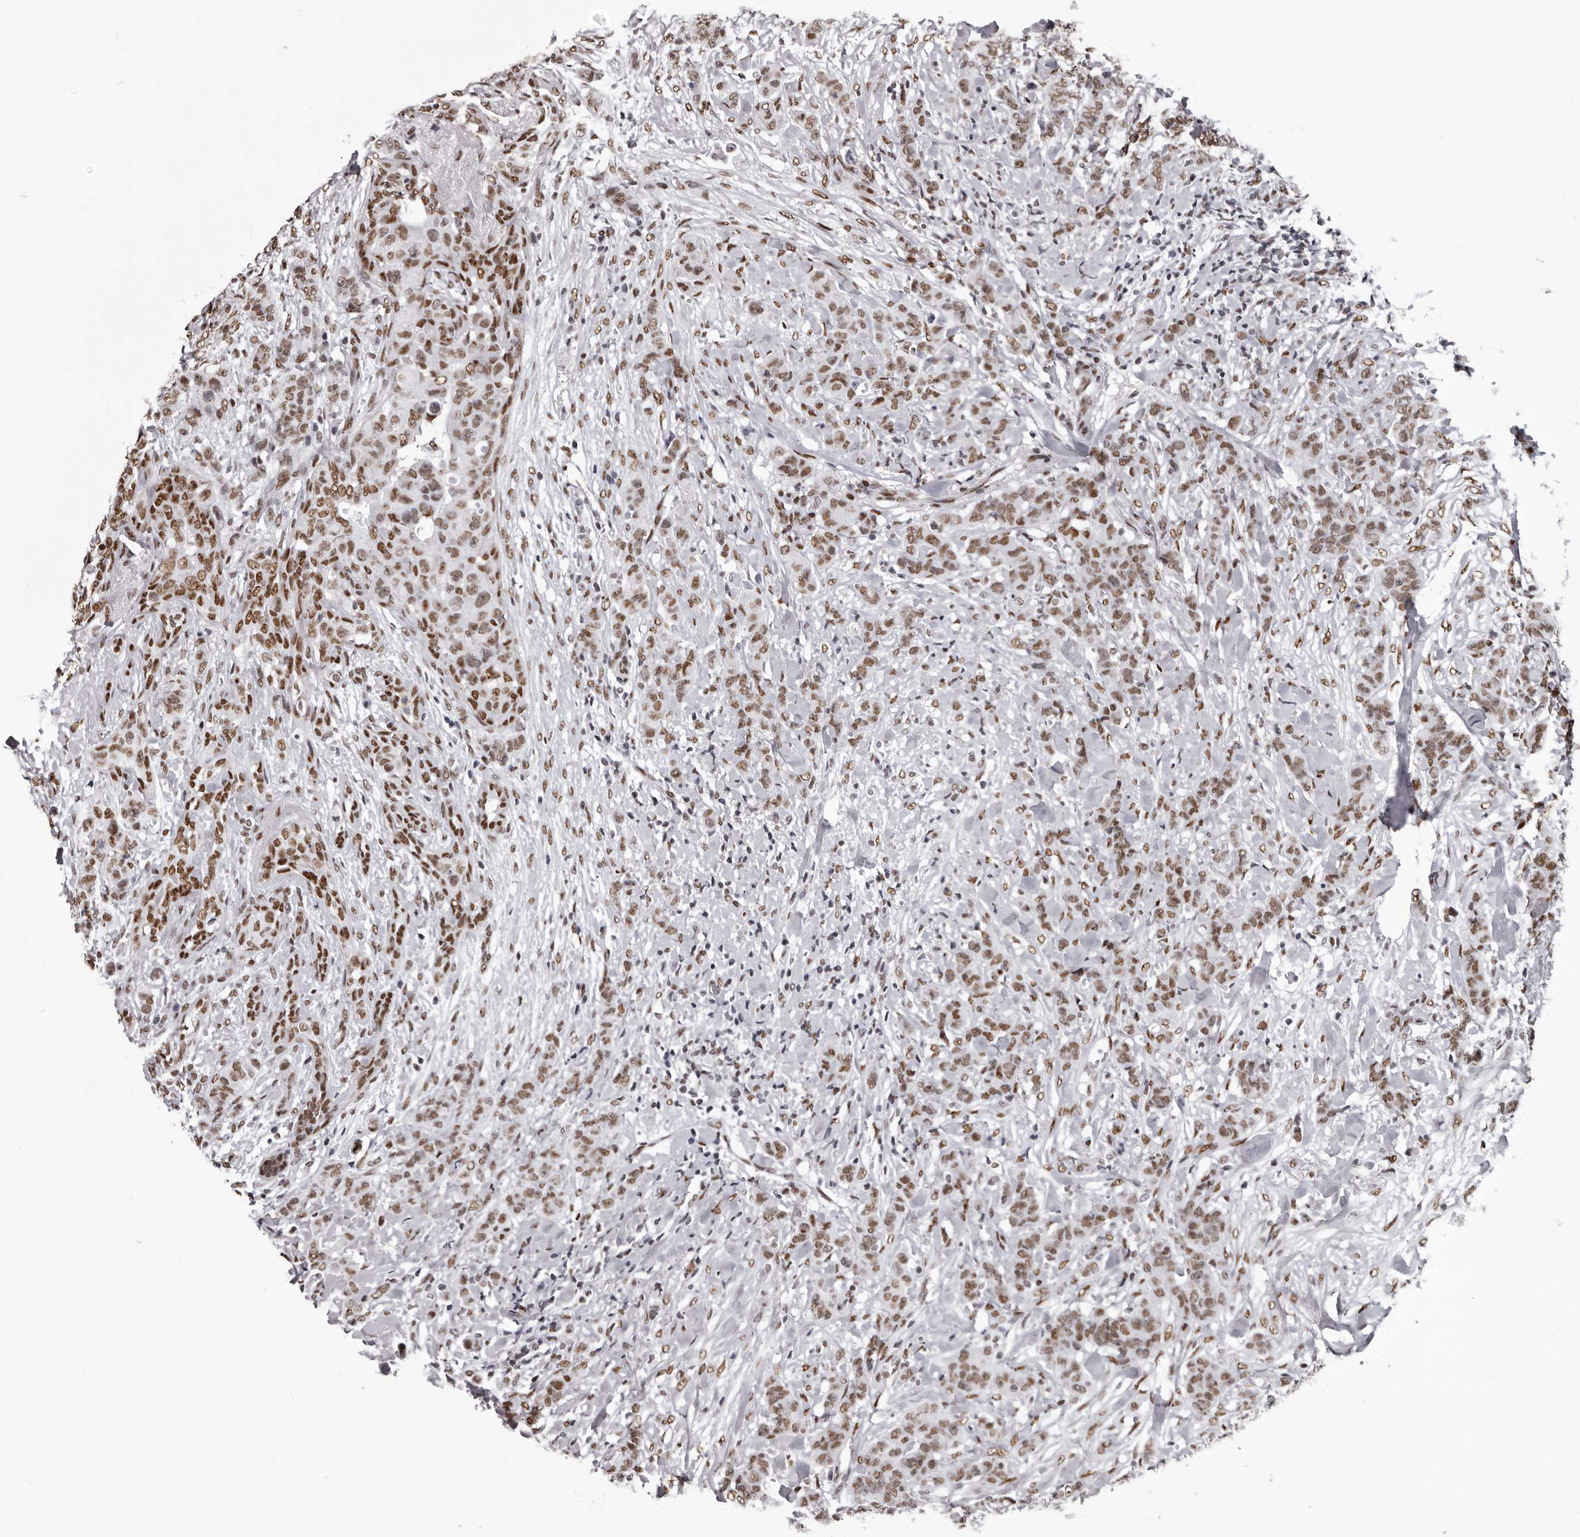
{"staining": {"intensity": "moderate", "quantity": ">75%", "location": "nuclear"}, "tissue": "breast cancer", "cell_type": "Tumor cells", "image_type": "cancer", "snomed": [{"axis": "morphology", "description": "Duct carcinoma"}, {"axis": "topography", "description": "Breast"}], "caption": "High-magnification brightfield microscopy of intraductal carcinoma (breast) stained with DAB (3,3'-diaminobenzidine) (brown) and counterstained with hematoxylin (blue). tumor cells exhibit moderate nuclear staining is identified in about>75% of cells. Using DAB (3,3'-diaminobenzidine) (brown) and hematoxylin (blue) stains, captured at high magnification using brightfield microscopy.", "gene": "NUMA1", "patient": {"sex": "female", "age": 40}}